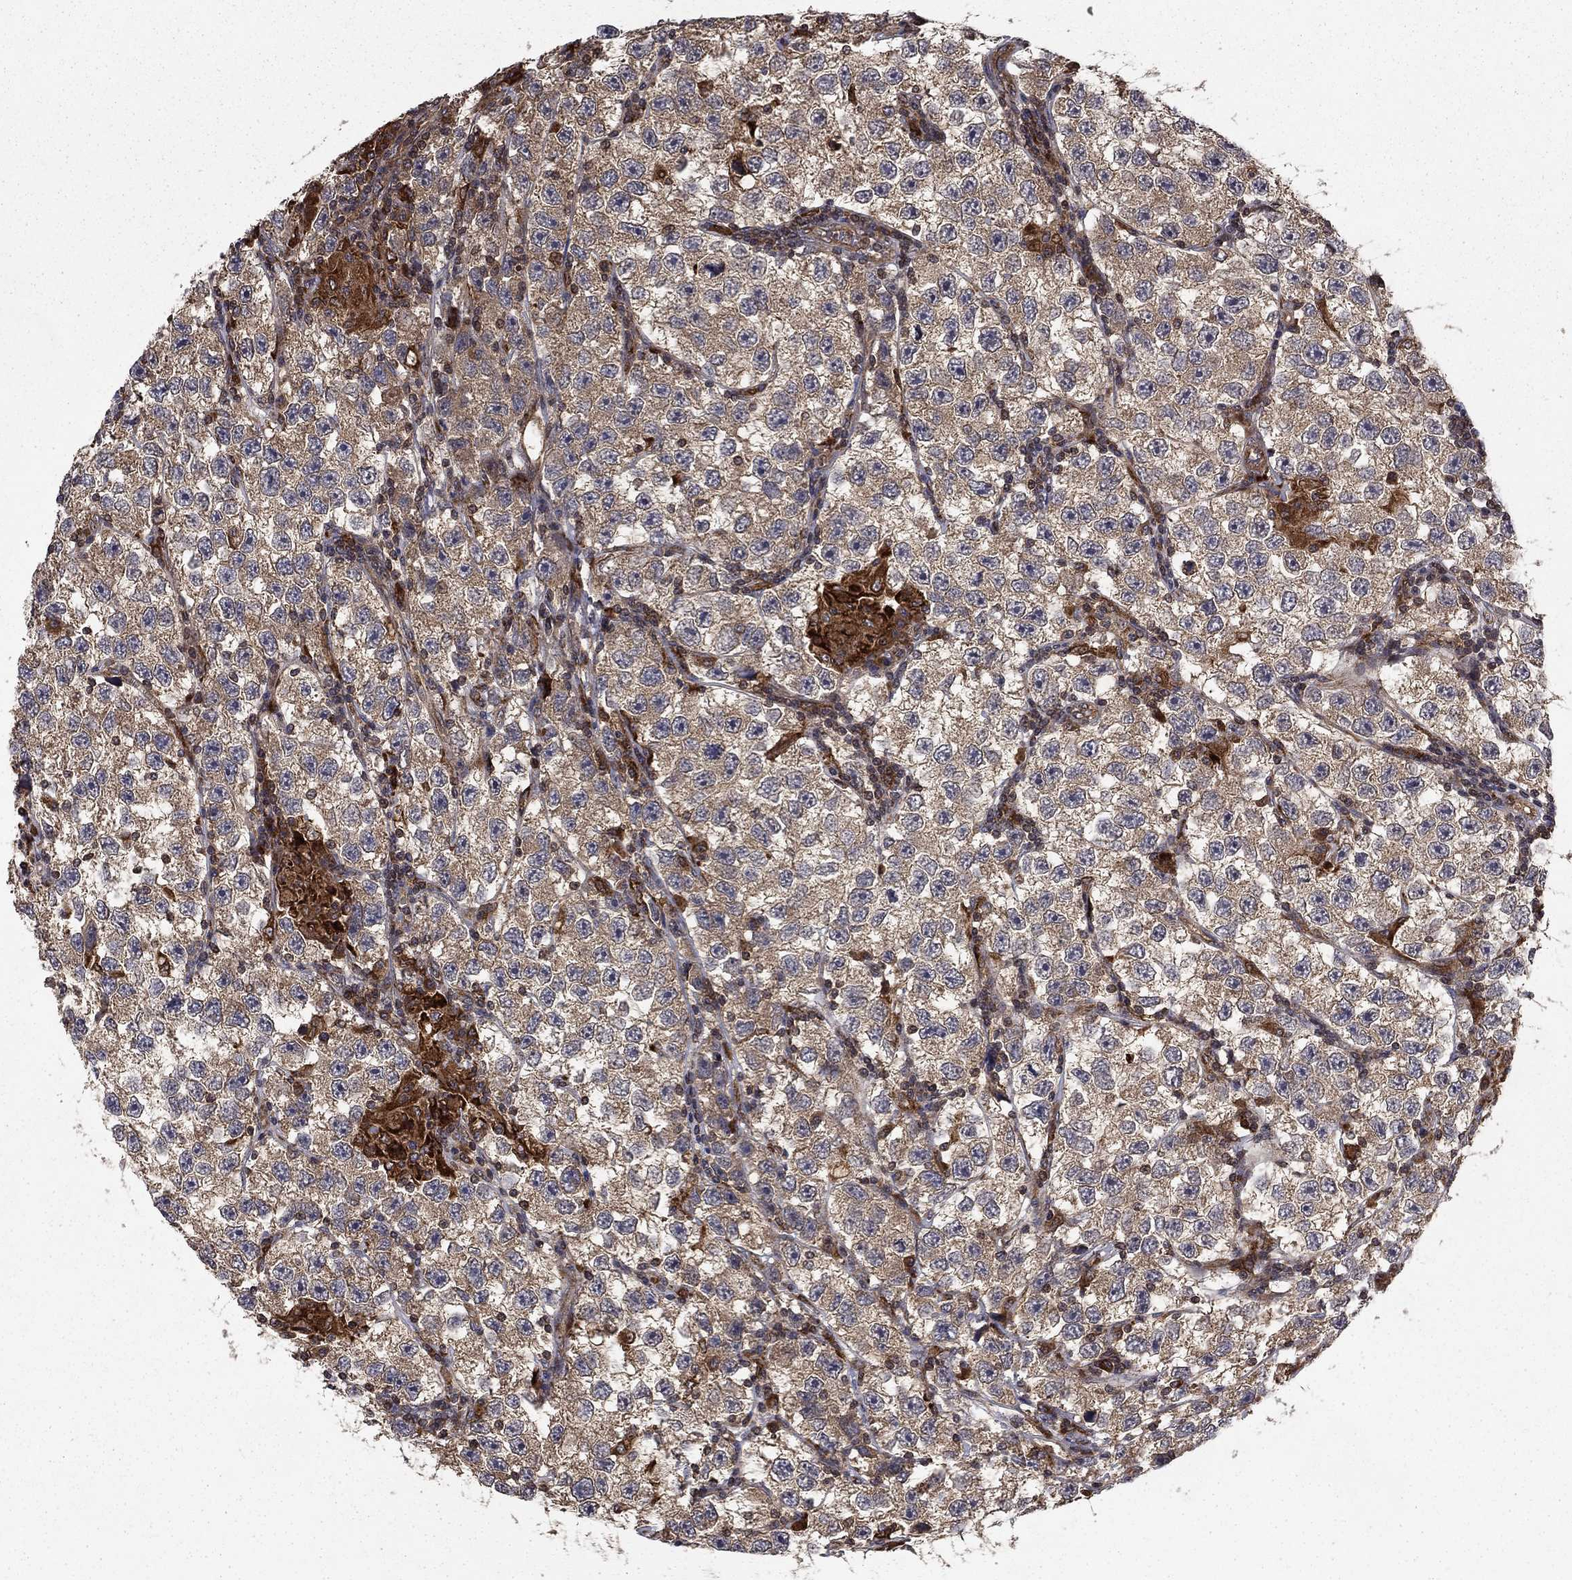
{"staining": {"intensity": "weak", "quantity": "25%-75%", "location": "cytoplasmic/membranous"}, "tissue": "testis cancer", "cell_type": "Tumor cells", "image_type": "cancer", "snomed": [{"axis": "morphology", "description": "Seminoma, NOS"}, {"axis": "topography", "description": "Testis"}], "caption": "This is an image of IHC staining of testis cancer (seminoma), which shows weak expression in the cytoplasmic/membranous of tumor cells.", "gene": "BABAM2", "patient": {"sex": "male", "age": 26}}